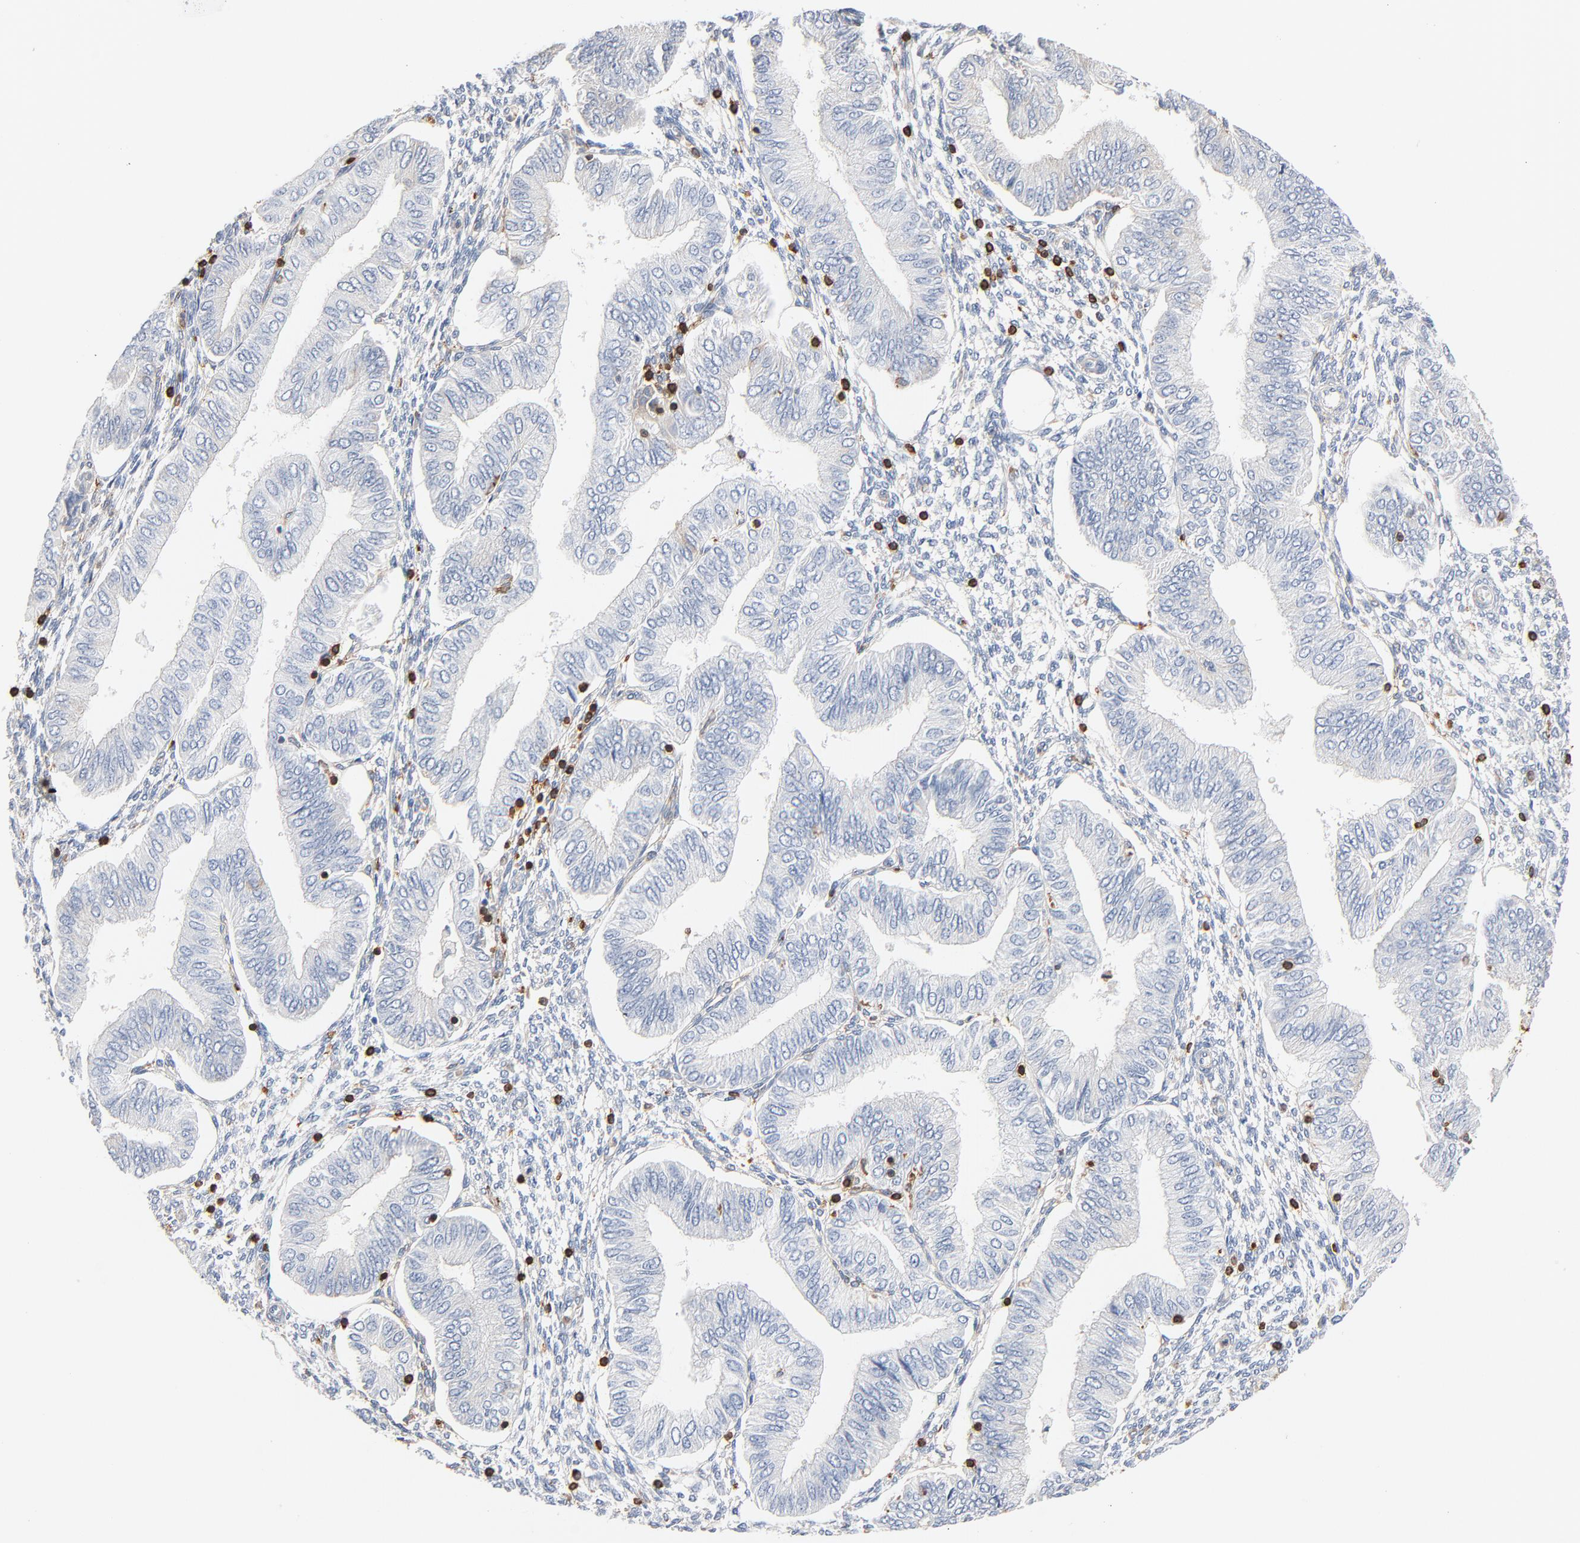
{"staining": {"intensity": "negative", "quantity": "none", "location": "none"}, "tissue": "endometrial cancer", "cell_type": "Tumor cells", "image_type": "cancer", "snomed": [{"axis": "morphology", "description": "Adenocarcinoma, NOS"}, {"axis": "topography", "description": "Endometrium"}], "caption": "This is an immunohistochemistry (IHC) histopathology image of human endometrial adenocarcinoma. There is no positivity in tumor cells.", "gene": "SH3KBP1", "patient": {"sex": "female", "age": 51}}